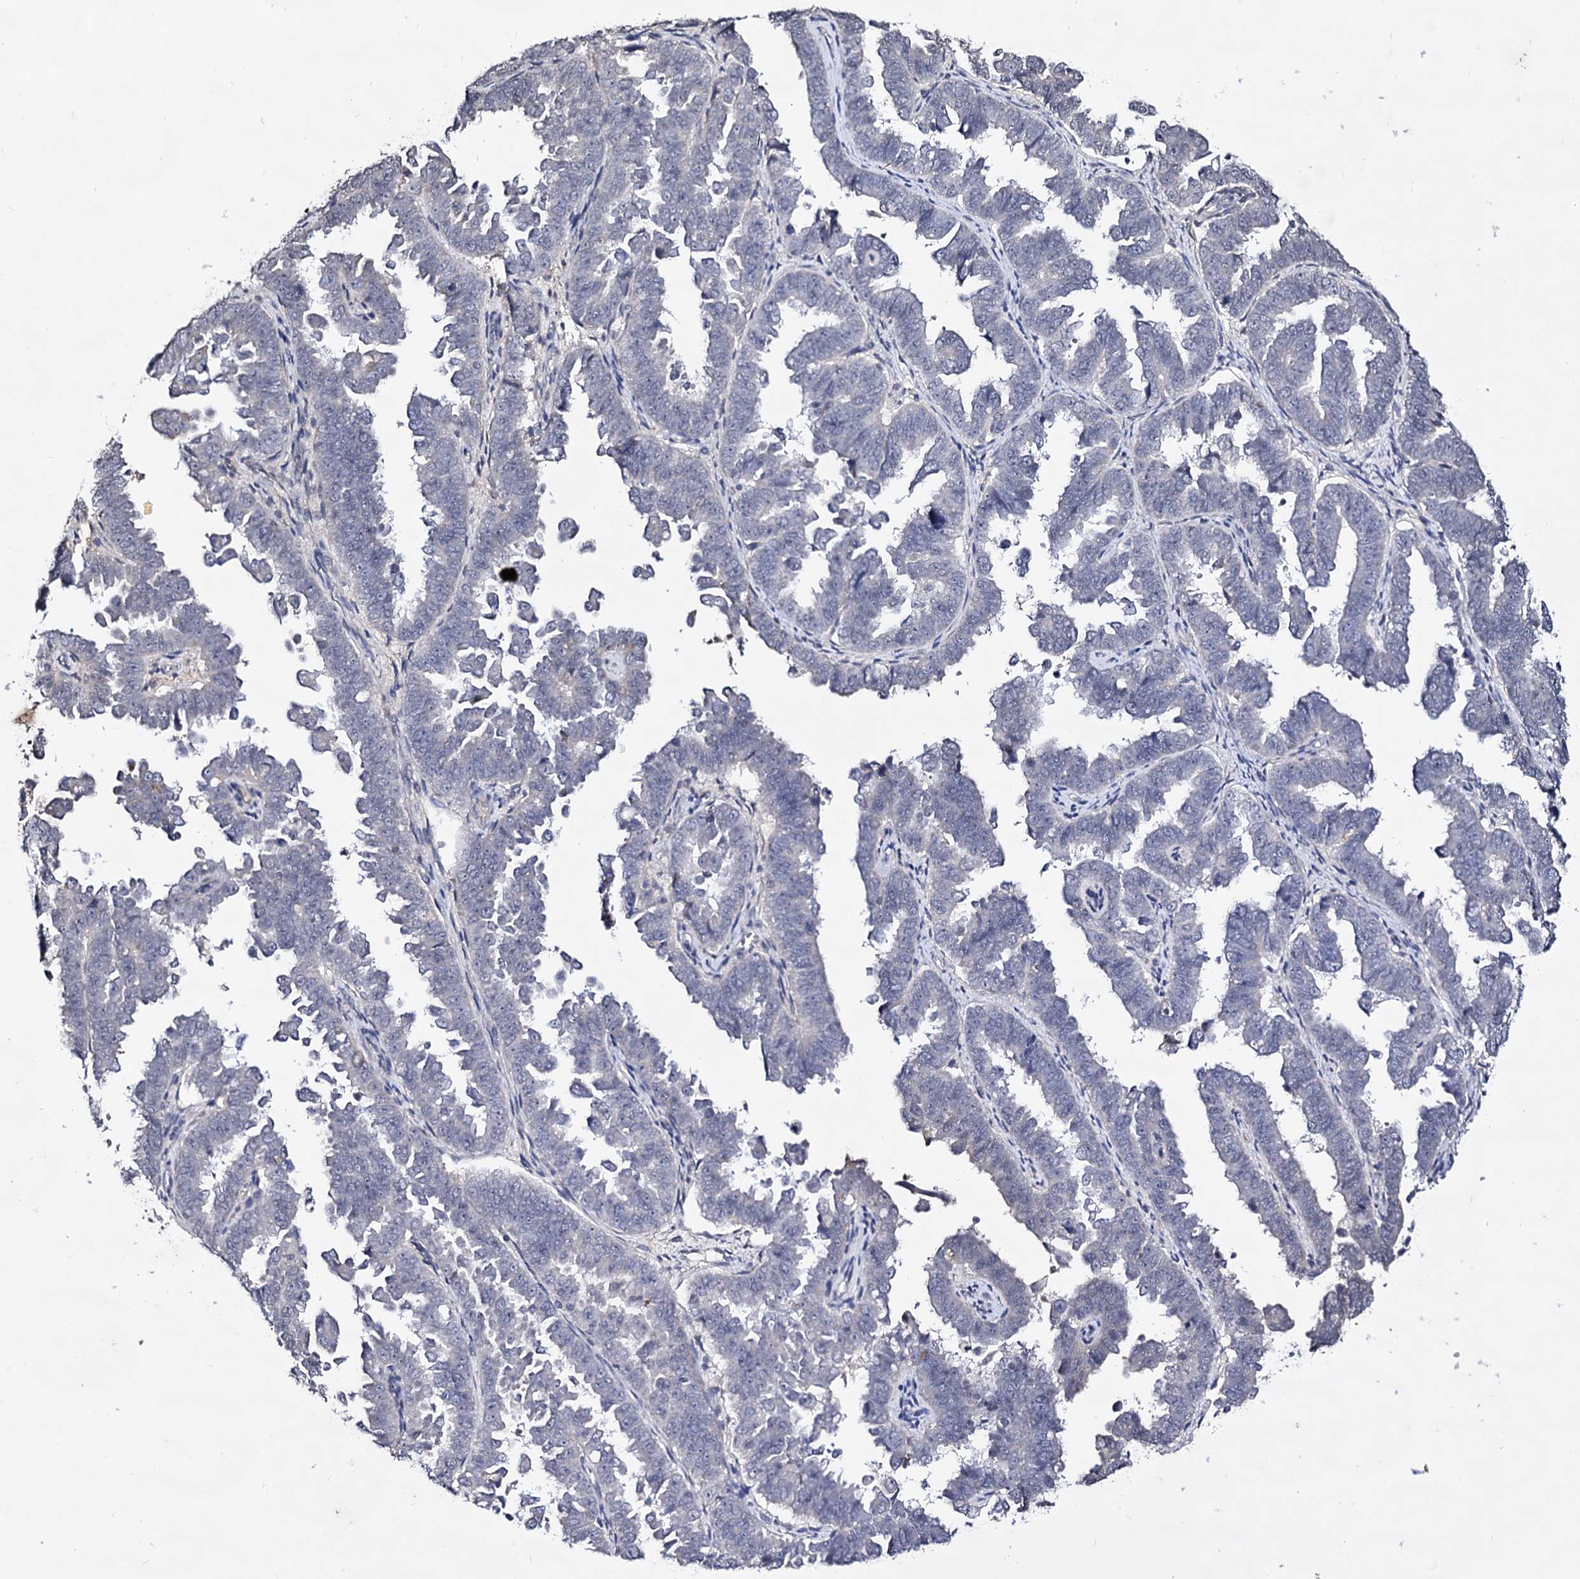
{"staining": {"intensity": "negative", "quantity": "none", "location": "none"}, "tissue": "endometrial cancer", "cell_type": "Tumor cells", "image_type": "cancer", "snomed": [{"axis": "morphology", "description": "Adenocarcinoma, NOS"}, {"axis": "topography", "description": "Endometrium"}], "caption": "This micrograph is of endometrial cancer (adenocarcinoma) stained with immunohistochemistry (IHC) to label a protein in brown with the nuclei are counter-stained blue. There is no staining in tumor cells.", "gene": "PLIN1", "patient": {"sex": "female", "age": 75}}